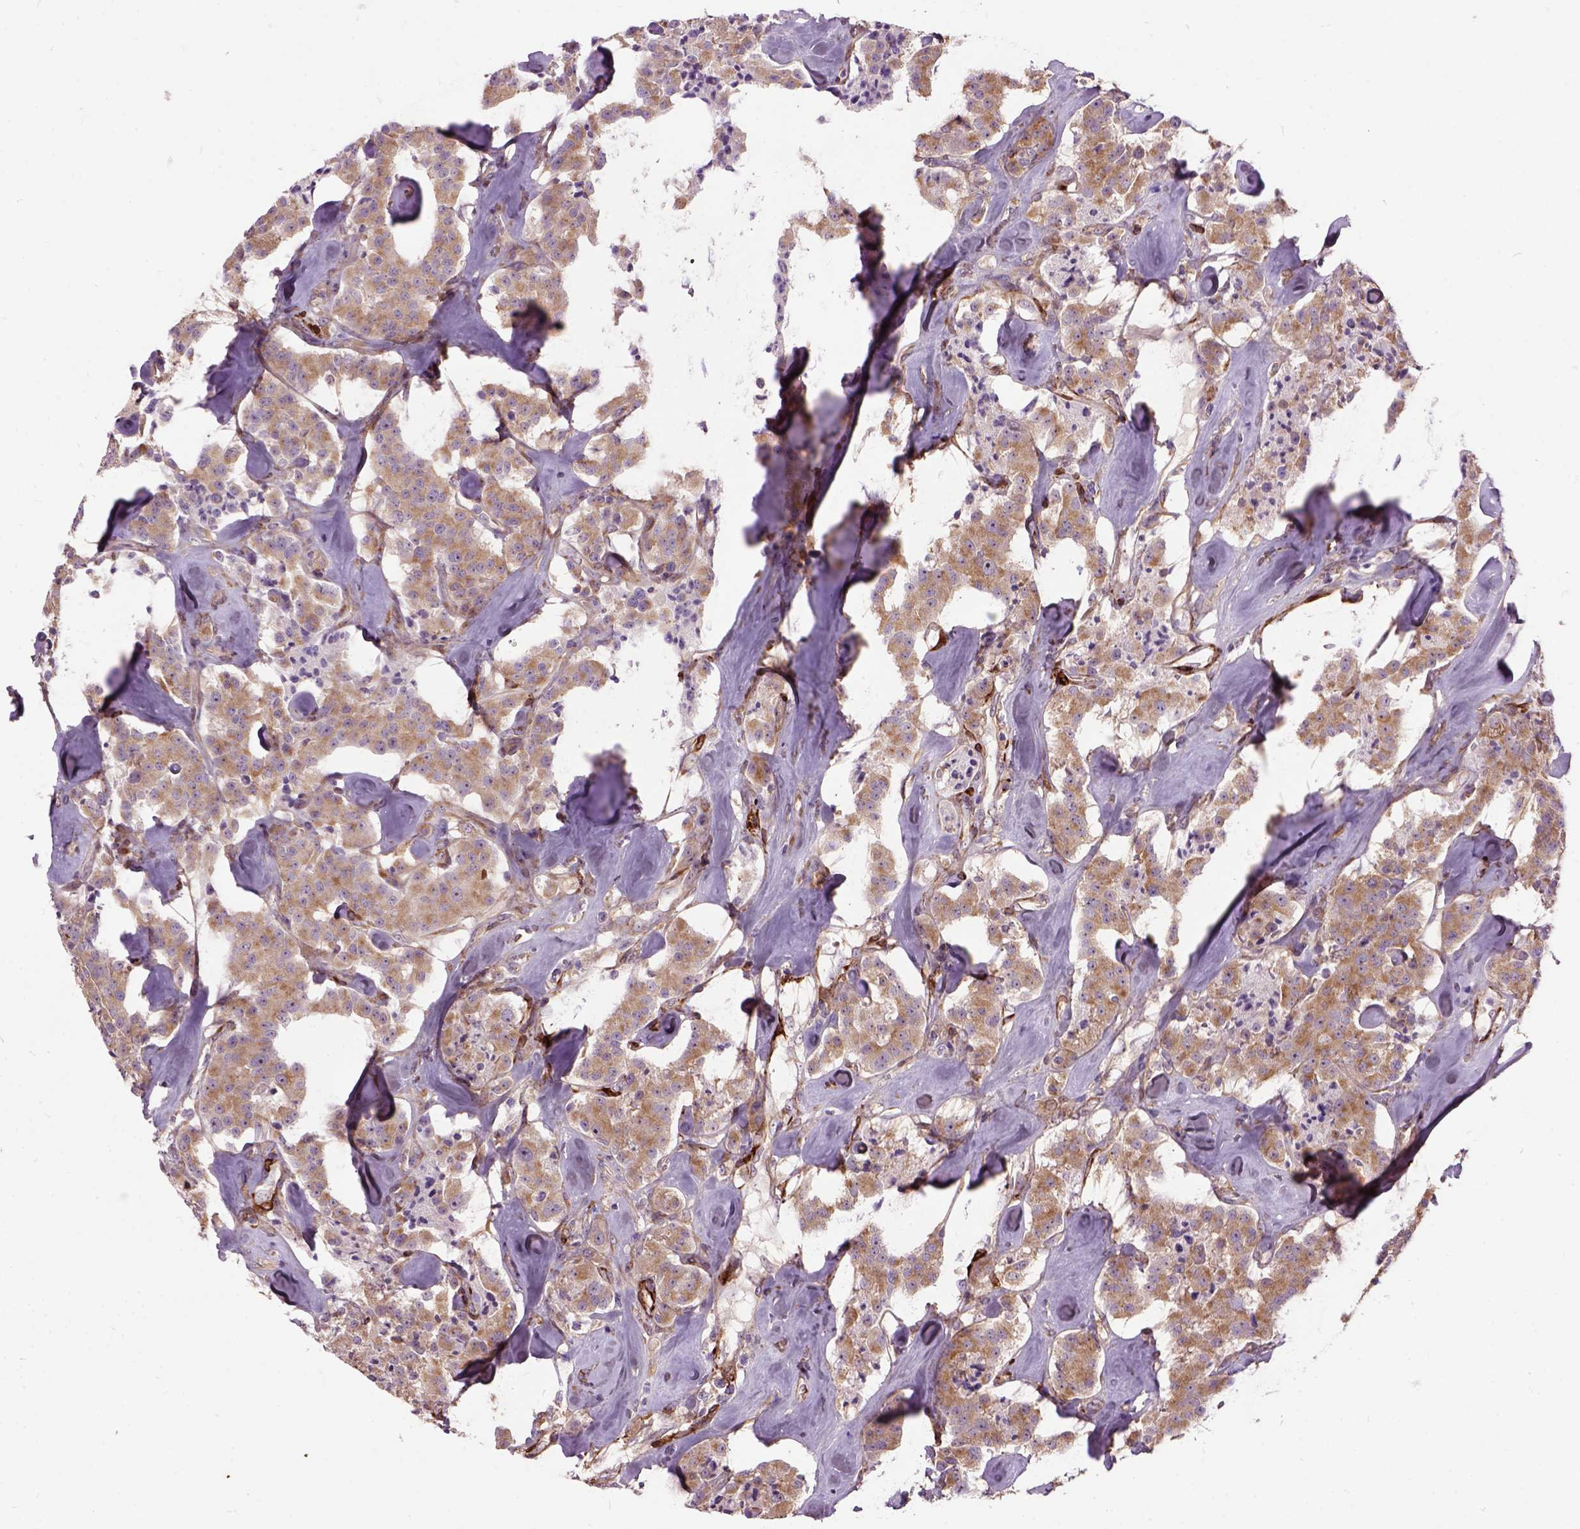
{"staining": {"intensity": "moderate", "quantity": ">75%", "location": "cytoplasmic/membranous"}, "tissue": "carcinoid", "cell_type": "Tumor cells", "image_type": "cancer", "snomed": [{"axis": "morphology", "description": "Carcinoid, malignant, NOS"}, {"axis": "topography", "description": "Pancreas"}], "caption": "A brown stain labels moderate cytoplasmic/membranous staining of a protein in human carcinoid tumor cells.", "gene": "MAPT", "patient": {"sex": "male", "age": 41}}